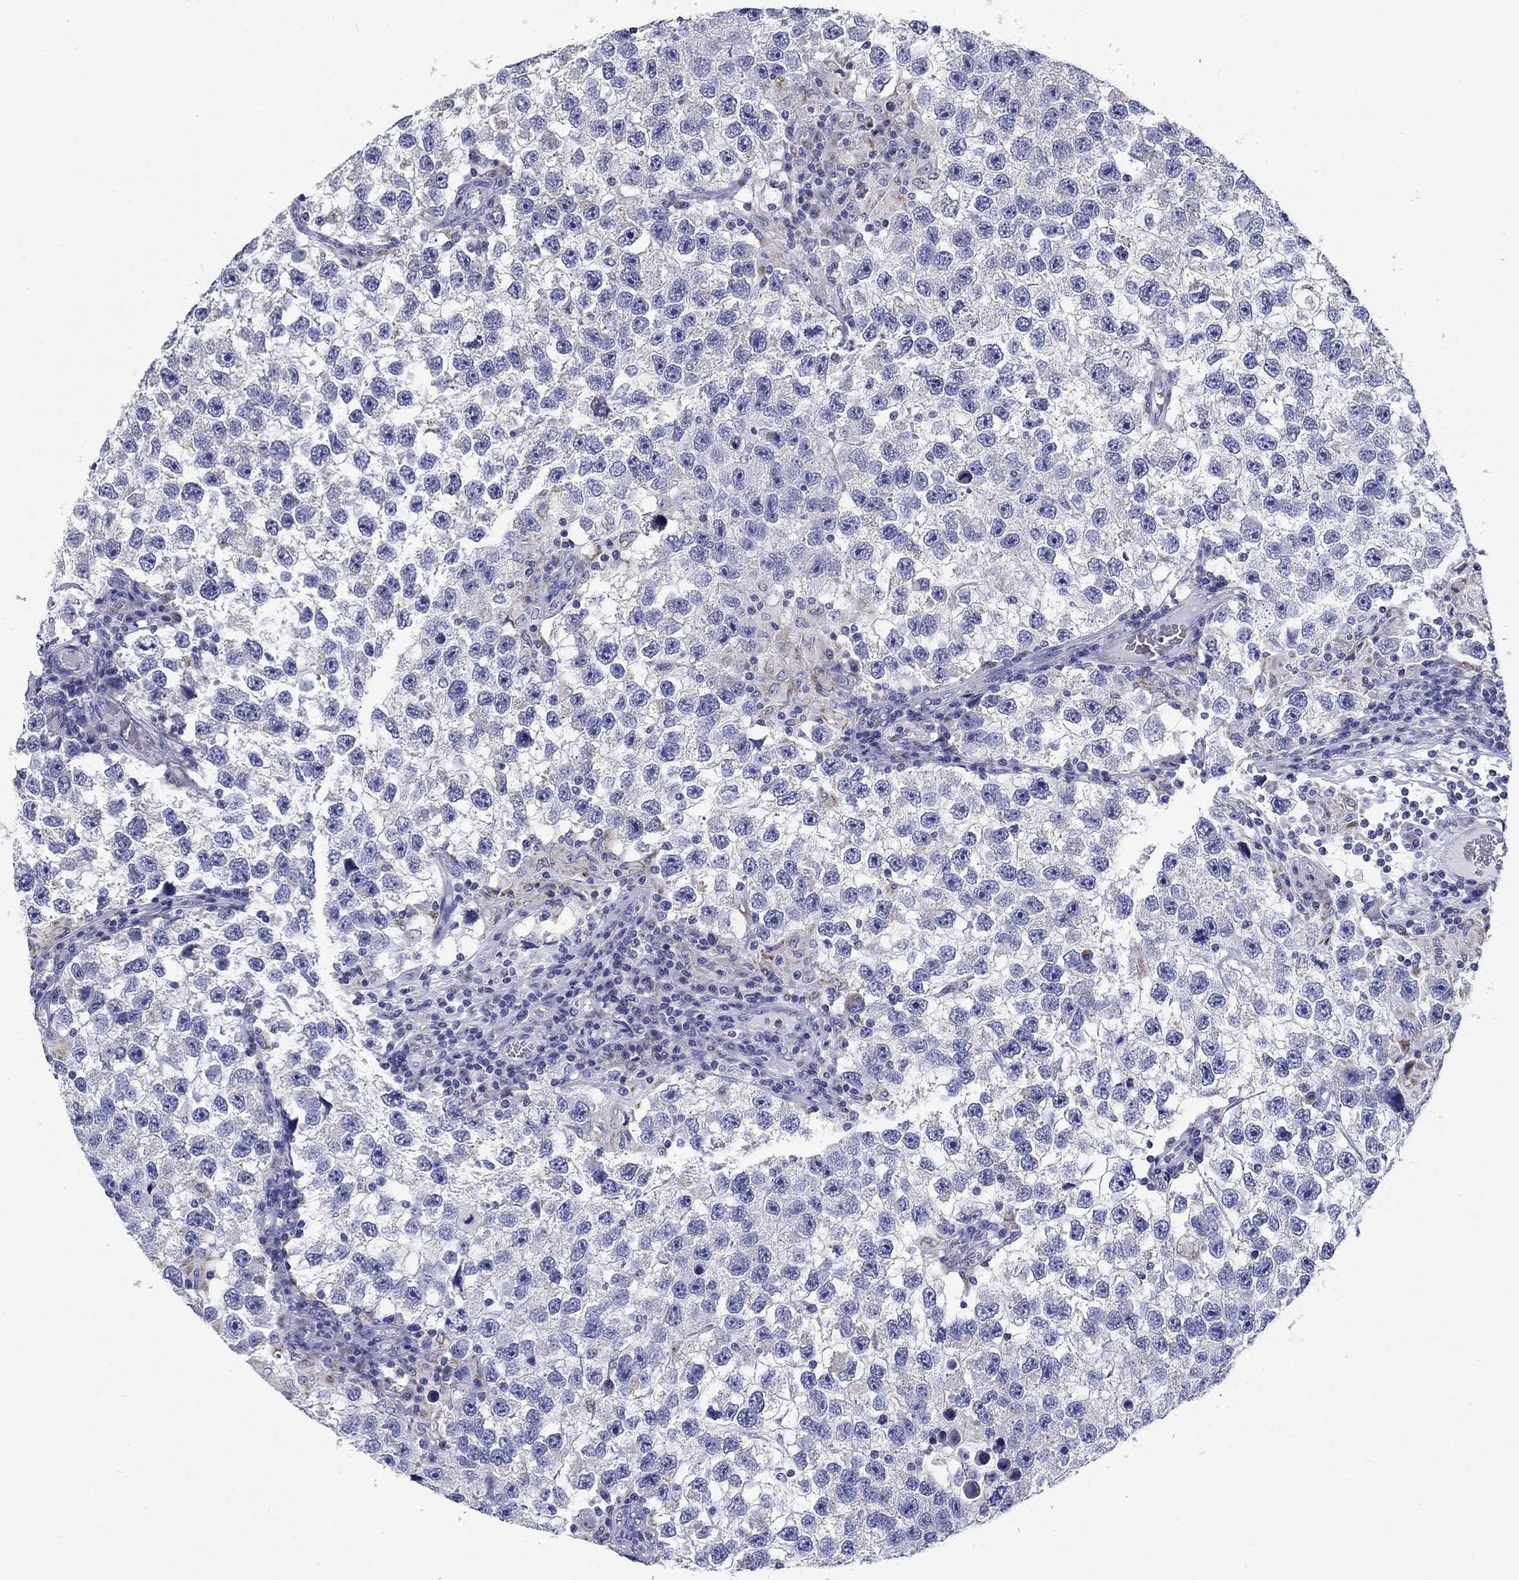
{"staining": {"intensity": "negative", "quantity": "none", "location": "none"}, "tissue": "testis cancer", "cell_type": "Tumor cells", "image_type": "cancer", "snomed": [{"axis": "morphology", "description": "Seminoma, NOS"}, {"axis": "topography", "description": "Testis"}], "caption": "Immunohistochemistry (IHC) histopathology image of neoplastic tissue: testis seminoma stained with DAB (3,3'-diaminobenzidine) reveals no significant protein expression in tumor cells.", "gene": "UPB1", "patient": {"sex": "male", "age": 26}}